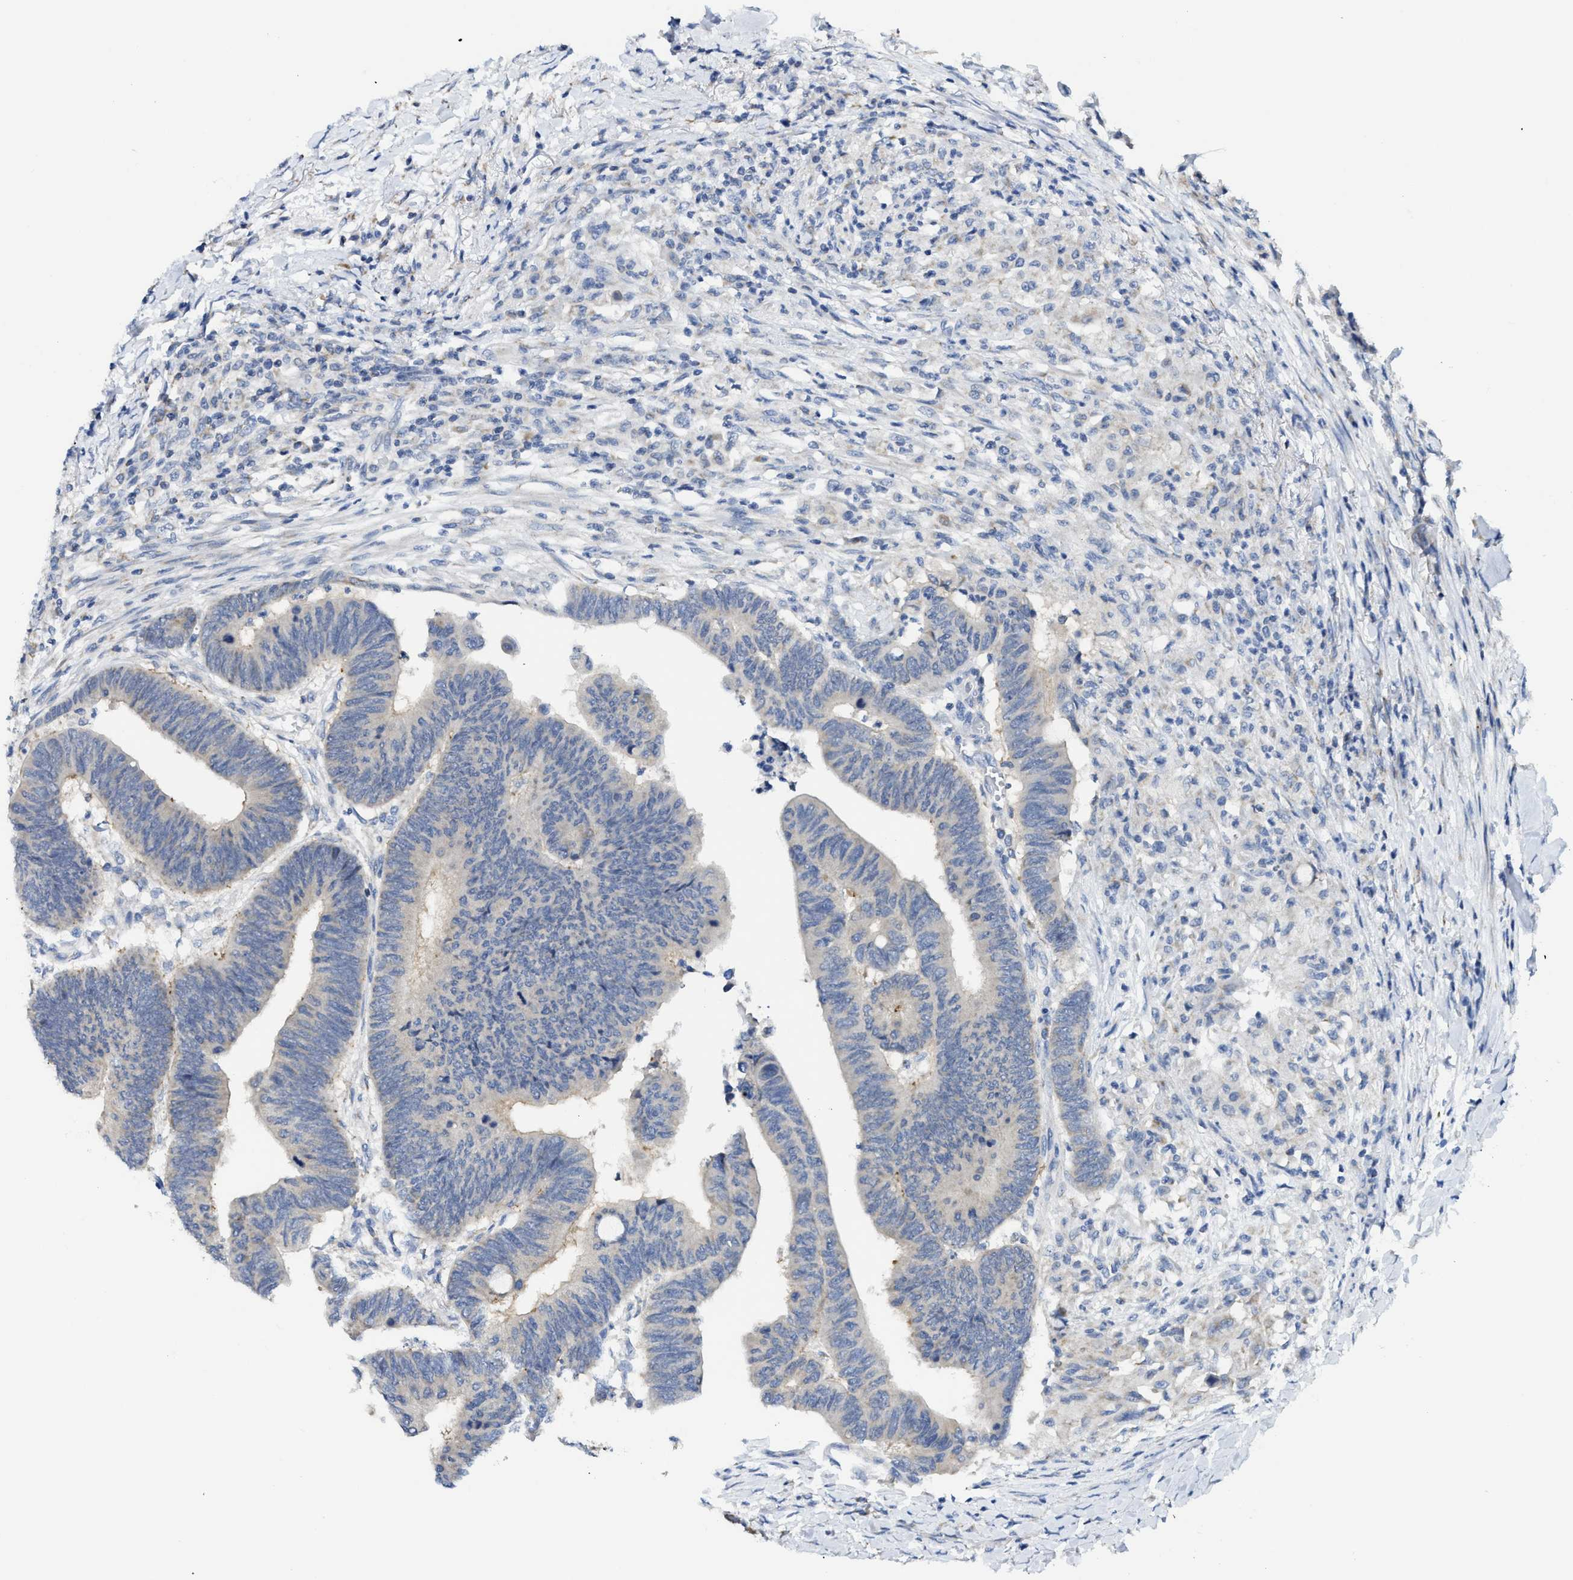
{"staining": {"intensity": "weak", "quantity": "<25%", "location": "cytoplasmic/membranous"}, "tissue": "colorectal cancer", "cell_type": "Tumor cells", "image_type": "cancer", "snomed": [{"axis": "morphology", "description": "Normal tissue, NOS"}, {"axis": "morphology", "description": "Adenocarcinoma, NOS"}, {"axis": "topography", "description": "Rectum"}, {"axis": "topography", "description": "Peripheral nerve tissue"}], "caption": "Immunohistochemical staining of human colorectal cancer demonstrates no significant expression in tumor cells.", "gene": "GATD3", "patient": {"sex": "male", "age": 92}}